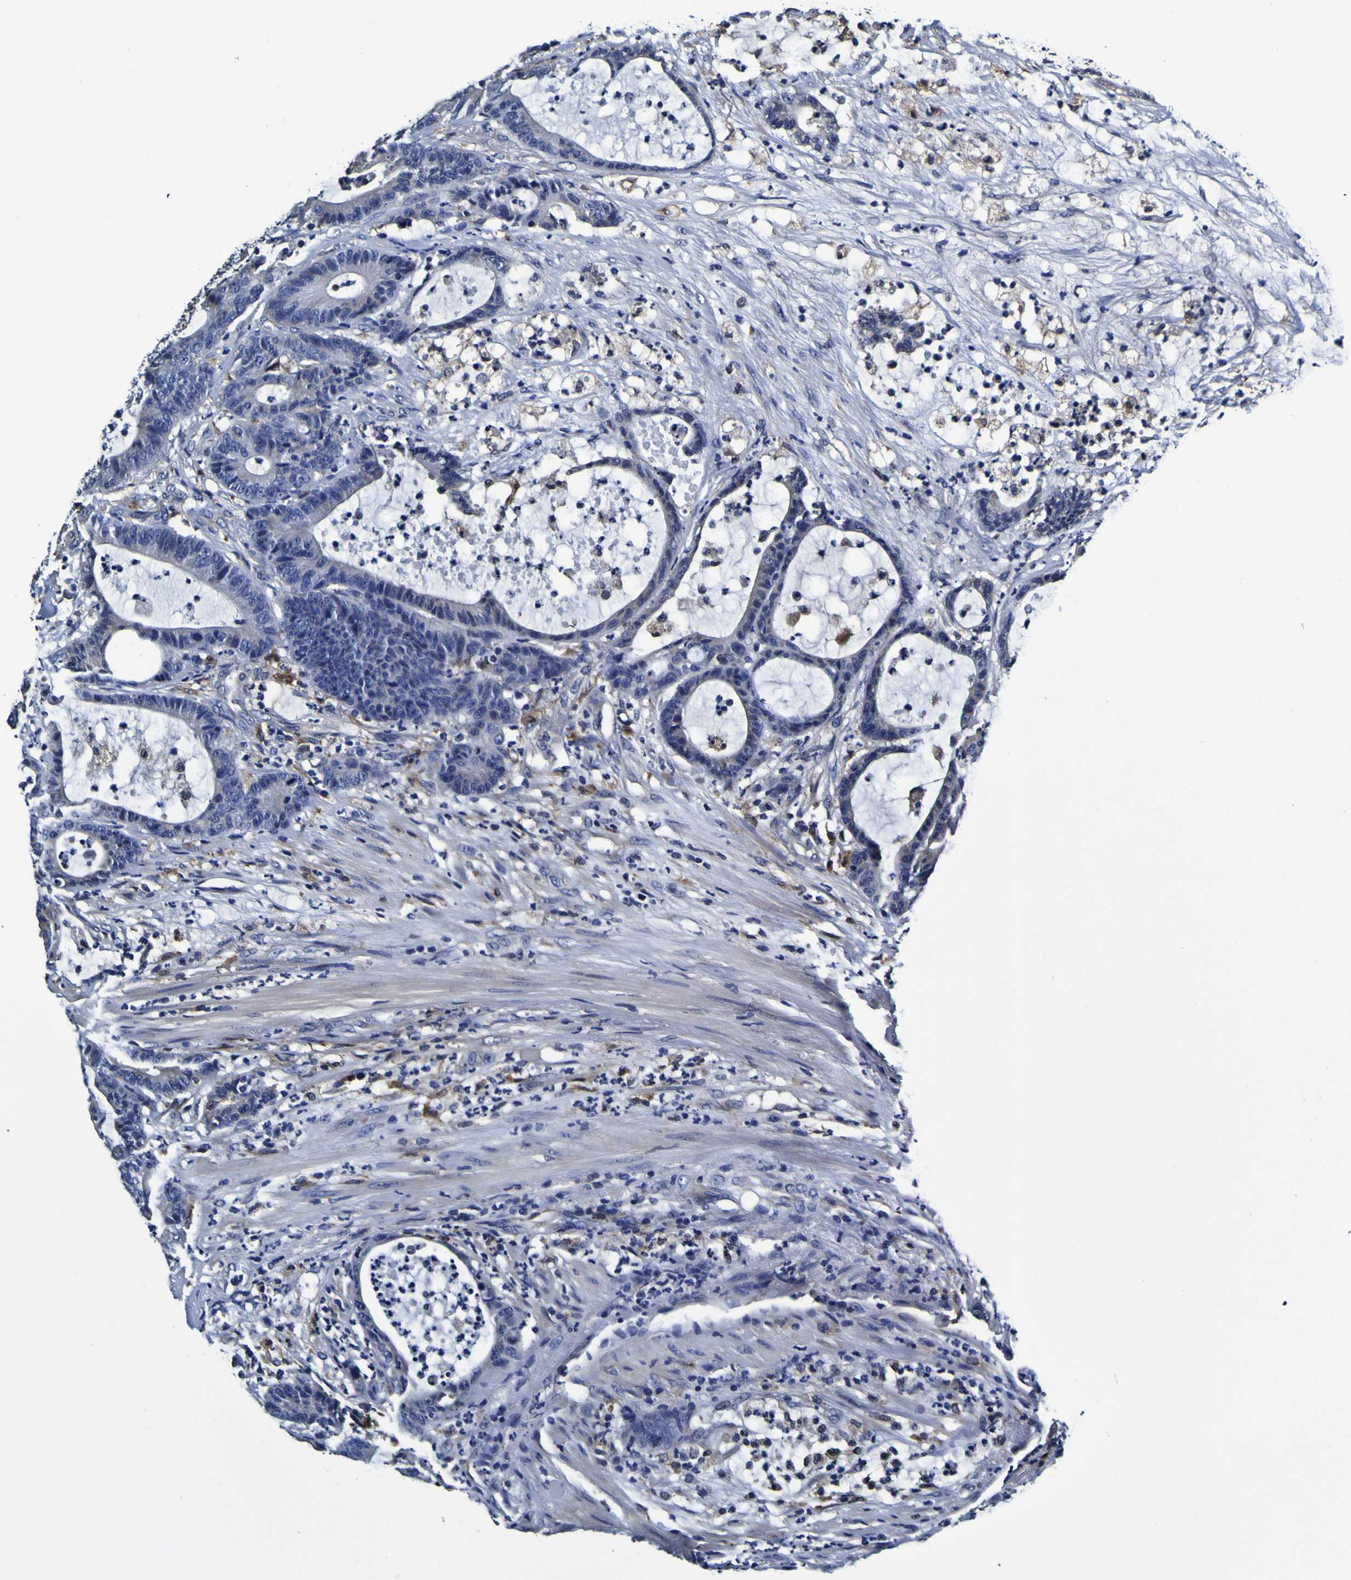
{"staining": {"intensity": "negative", "quantity": "none", "location": "none"}, "tissue": "colorectal cancer", "cell_type": "Tumor cells", "image_type": "cancer", "snomed": [{"axis": "morphology", "description": "Adenocarcinoma, NOS"}, {"axis": "topography", "description": "Colon"}], "caption": "The IHC micrograph has no significant staining in tumor cells of colorectal adenocarcinoma tissue. (DAB (3,3'-diaminobenzidine) IHC with hematoxylin counter stain).", "gene": "GPX1", "patient": {"sex": "female", "age": 84}}